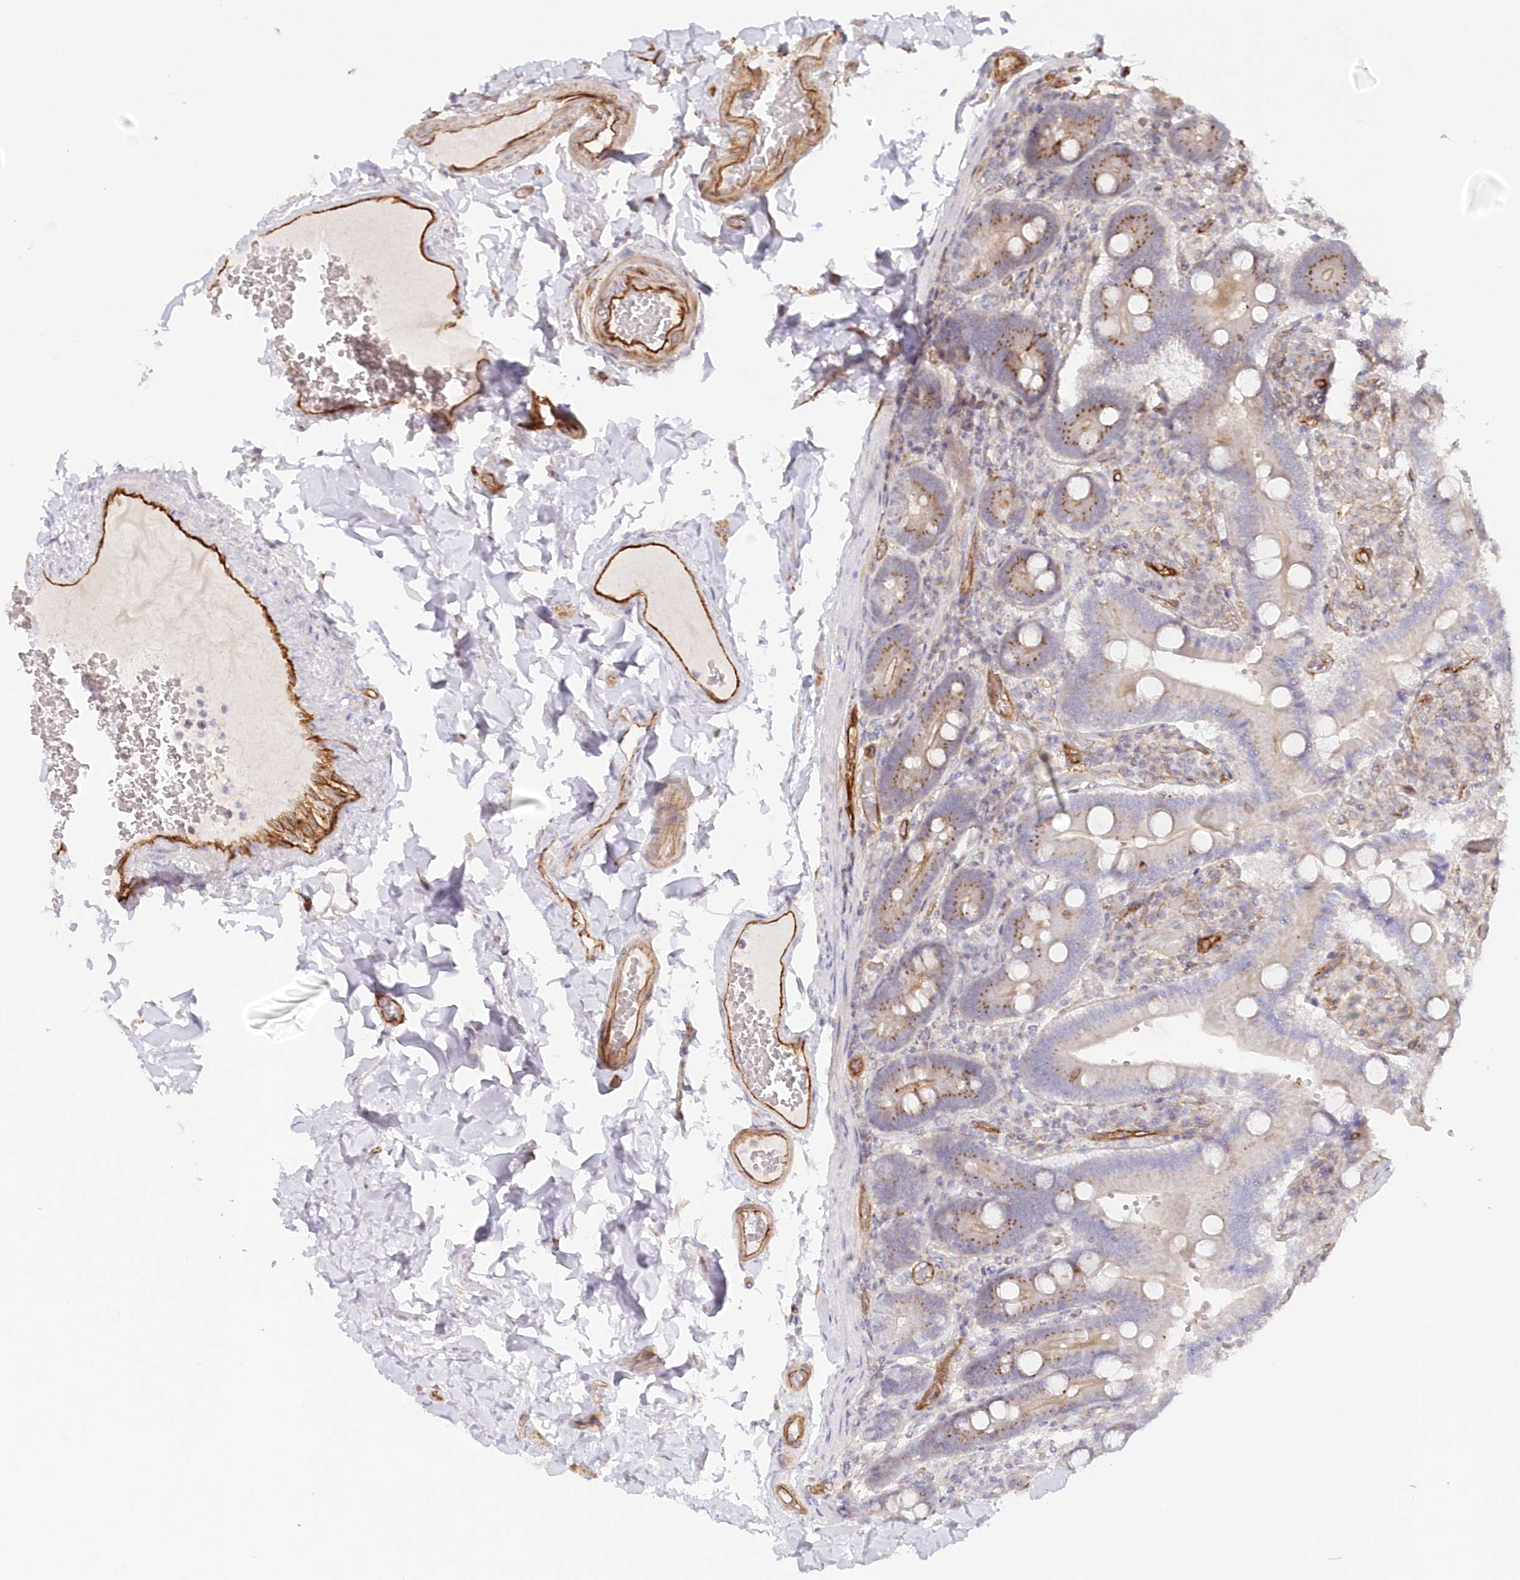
{"staining": {"intensity": "moderate", "quantity": "25%-75%", "location": "cytoplasmic/membranous"}, "tissue": "duodenum", "cell_type": "Glandular cells", "image_type": "normal", "snomed": [{"axis": "morphology", "description": "Normal tissue, NOS"}, {"axis": "topography", "description": "Duodenum"}], "caption": "High-power microscopy captured an immunohistochemistry (IHC) image of unremarkable duodenum, revealing moderate cytoplasmic/membranous positivity in approximately 25%-75% of glandular cells.", "gene": "AFAP1L2", "patient": {"sex": "female", "age": 62}}